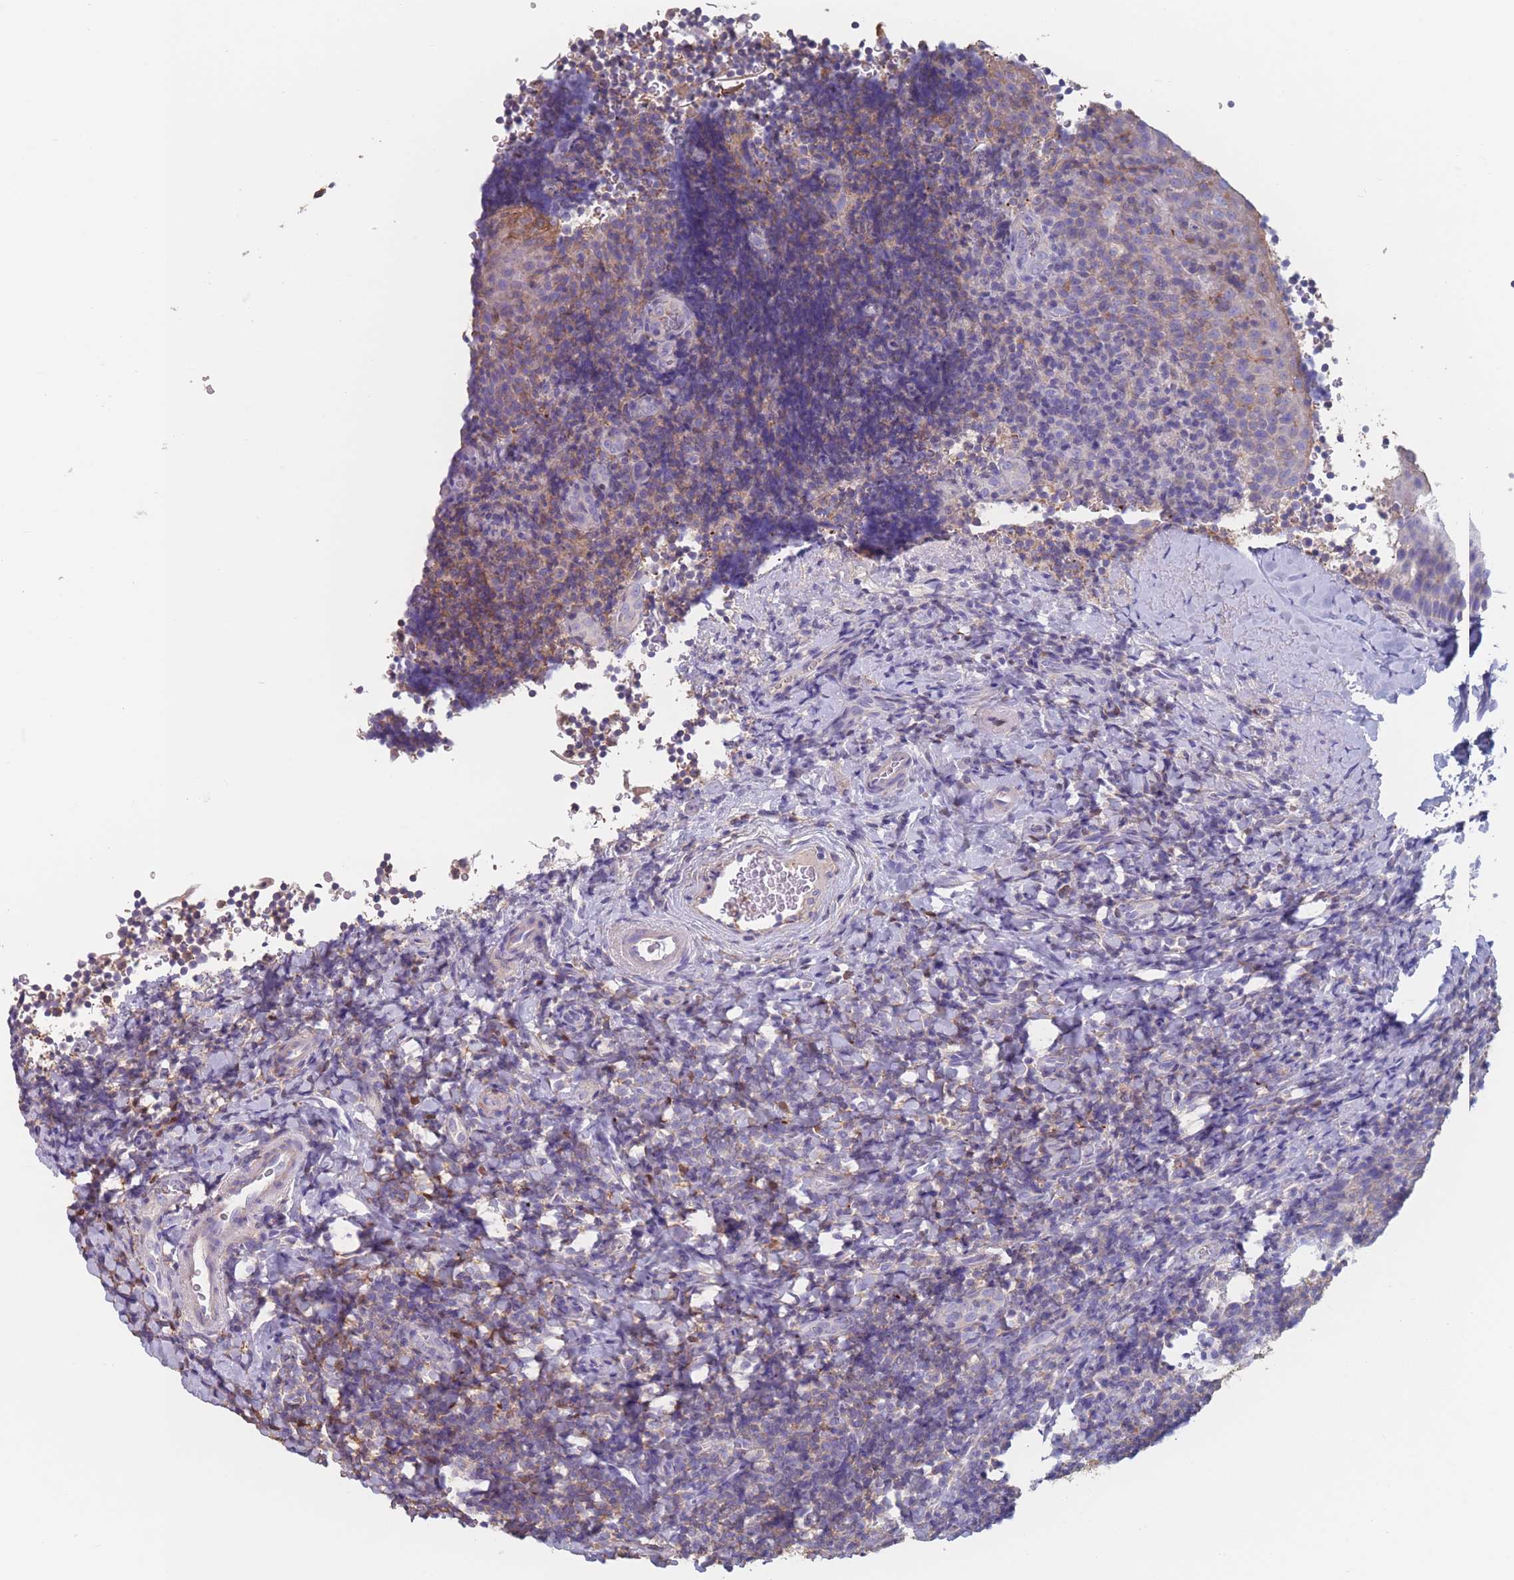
{"staining": {"intensity": "weak", "quantity": "25%-75%", "location": "cytoplasmic/membranous"}, "tissue": "tonsil", "cell_type": "Germinal center cells", "image_type": "normal", "snomed": [{"axis": "morphology", "description": "Normal tissue, NOS"}, {"axis": "topography", "description": "Tonsil"}], "caption": "Germinal center cells display low levels of weak cytoplasmic/membranous staining in approximately 25%-75% of cells in normal human tonsil. Nuclei are stained in blue.", "gene": "ADH1A", "patient": {"sex": "male", "age": 27}}